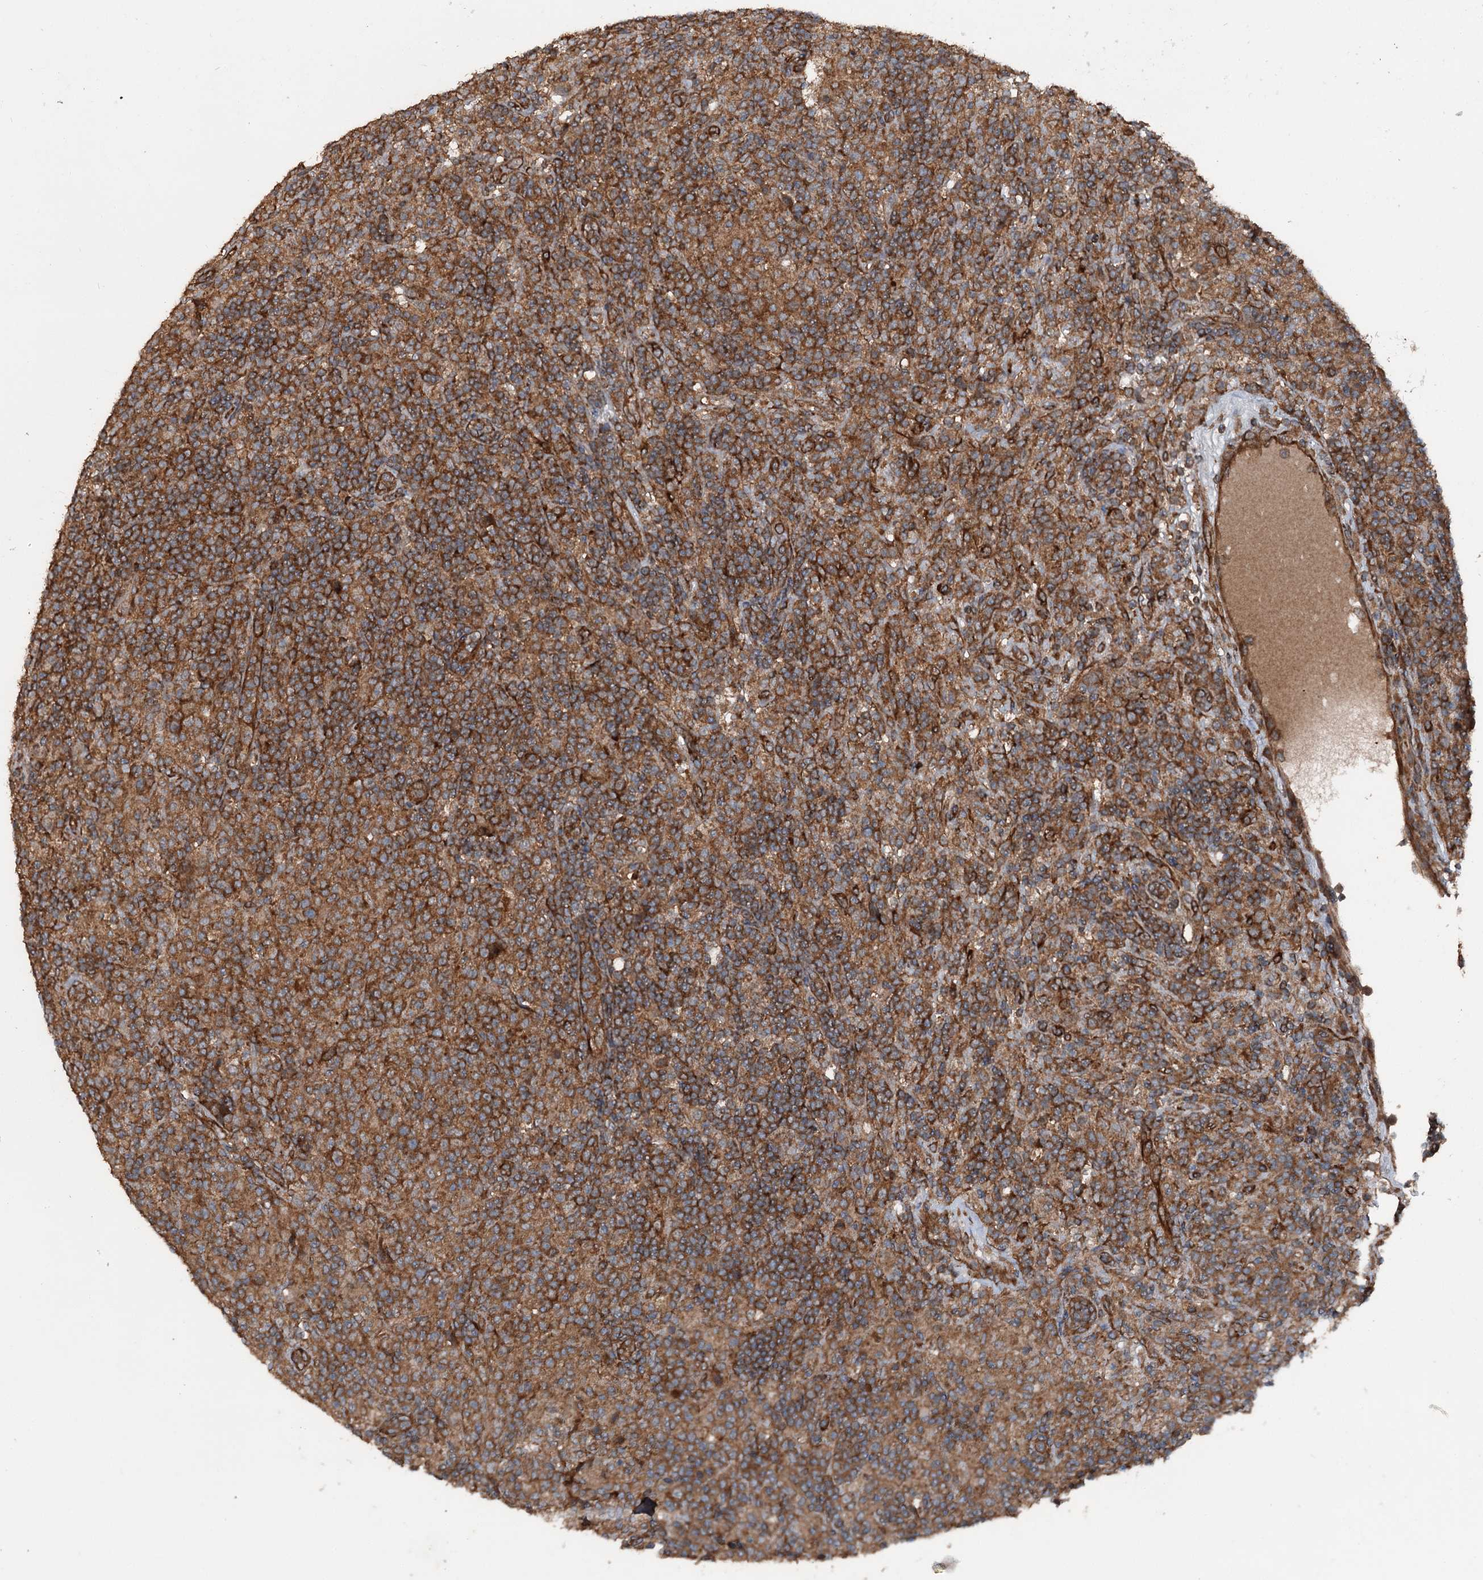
{"staining": {"intensity": "strong", "quantity": ">75%", "location": "cytoplasmic/membranous"}, "tissue": "lymphoma", "cell_type": "Tumor cells", "image_type": "cancer", "snomed": [{"axis": "morphology", "description": "Hodgkin's disease, NOS"}, {"axis": "topography", "description": "Lymph node"}], "caption": "Protein staining by IHC exhibits strong cytoplasmic/membranous positivity in approximately >75% of tumor cells in lymphoma. (DAB IHC with brightfield microscopy, high magnification).", "gene": "RNF214", "patient": {"sex": "male", "age": 70}}